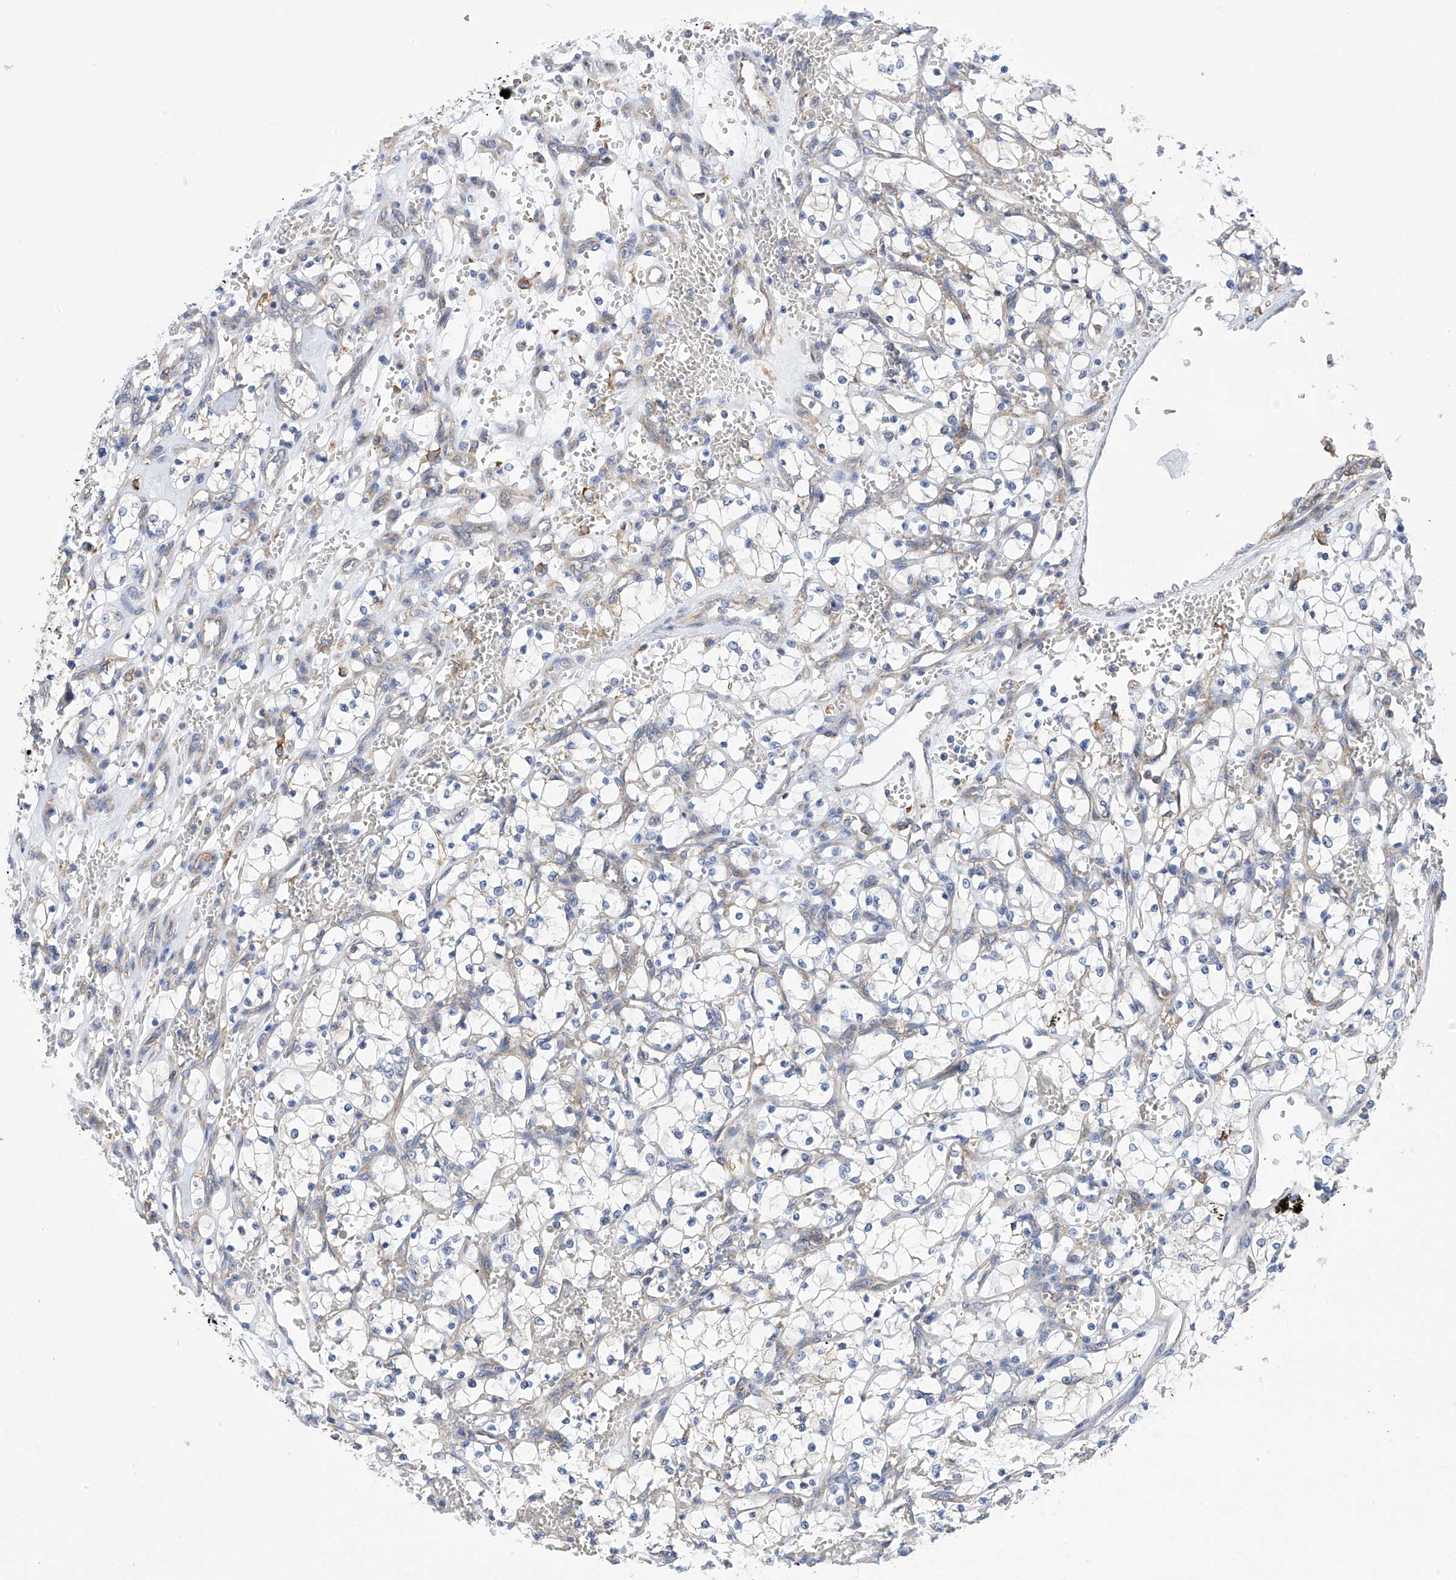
{"staining": {"intensity": "negative", "quantity": "none", "location": "none"}, "tissue": "renal cancer", "cell_type": "Tumor cells", "image_type": "cancer", "snomed": [{"axis": "morphology", "description": "Adenocarcinoma, NOS"}, {"axis": "topography", "description": "Kidney"}], "caption": "An immunohistochemistry (IHC) histopathology image of renal cancer (adenocarcinoma) is shown. There is no staining in tumor cells of renal cancer (adenocarcinoma).", "gene": "P2RX7", "patient": {"sex": "female", "age": 69}}